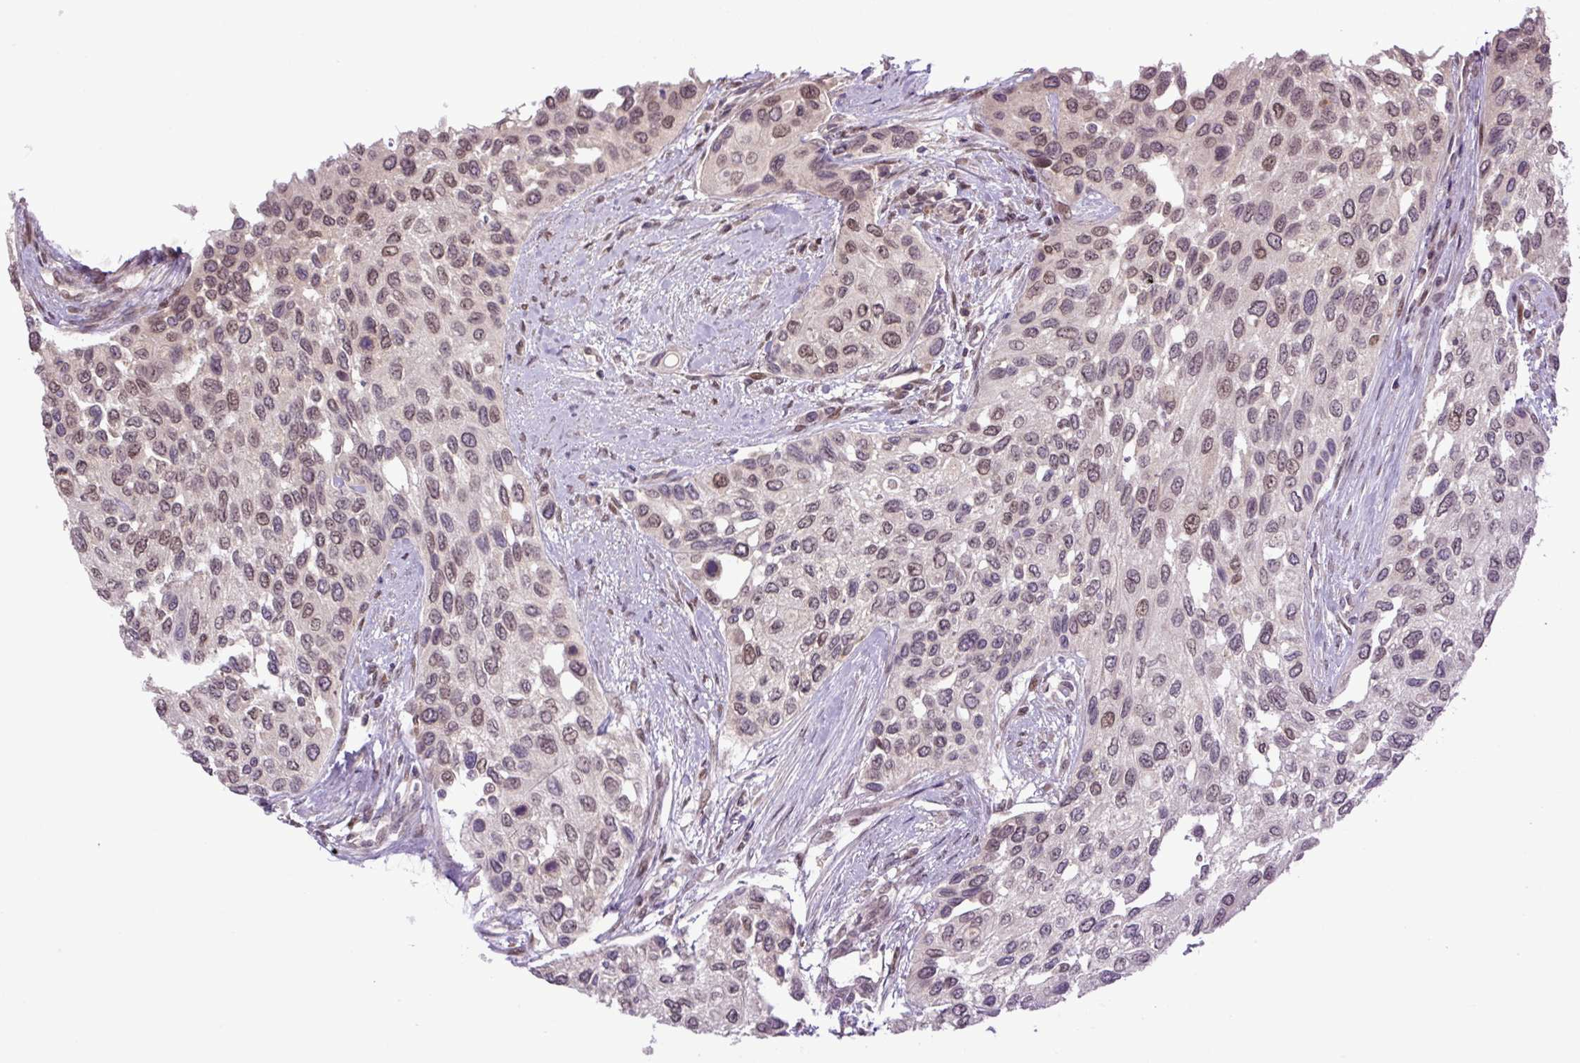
{"staining": {"intensity": "weak", "quantity": ">75%", "location": "nuclear"}, "tissue": "urothelial cancer", "cell_type": "Tumor cells", "image_type": "cancer", "snomed": [{"axis": "morphology", "description": "Normal tissue, NOS"}, {"axis": "morphology", "description": "Urothelial carcinoma, High grade"}, {"axis": "topography", "description": "Vascular tissue"}, {"axis": "topography", "description": "Urinary bladder"}], "caption": "Human urothelial cancer stained for a protein (brown) displays weak nuclear positive positivity in approximately >75% of tumor cells.", "gene": "KPNA1", "patient": {"sex": "female", "age": 56}}